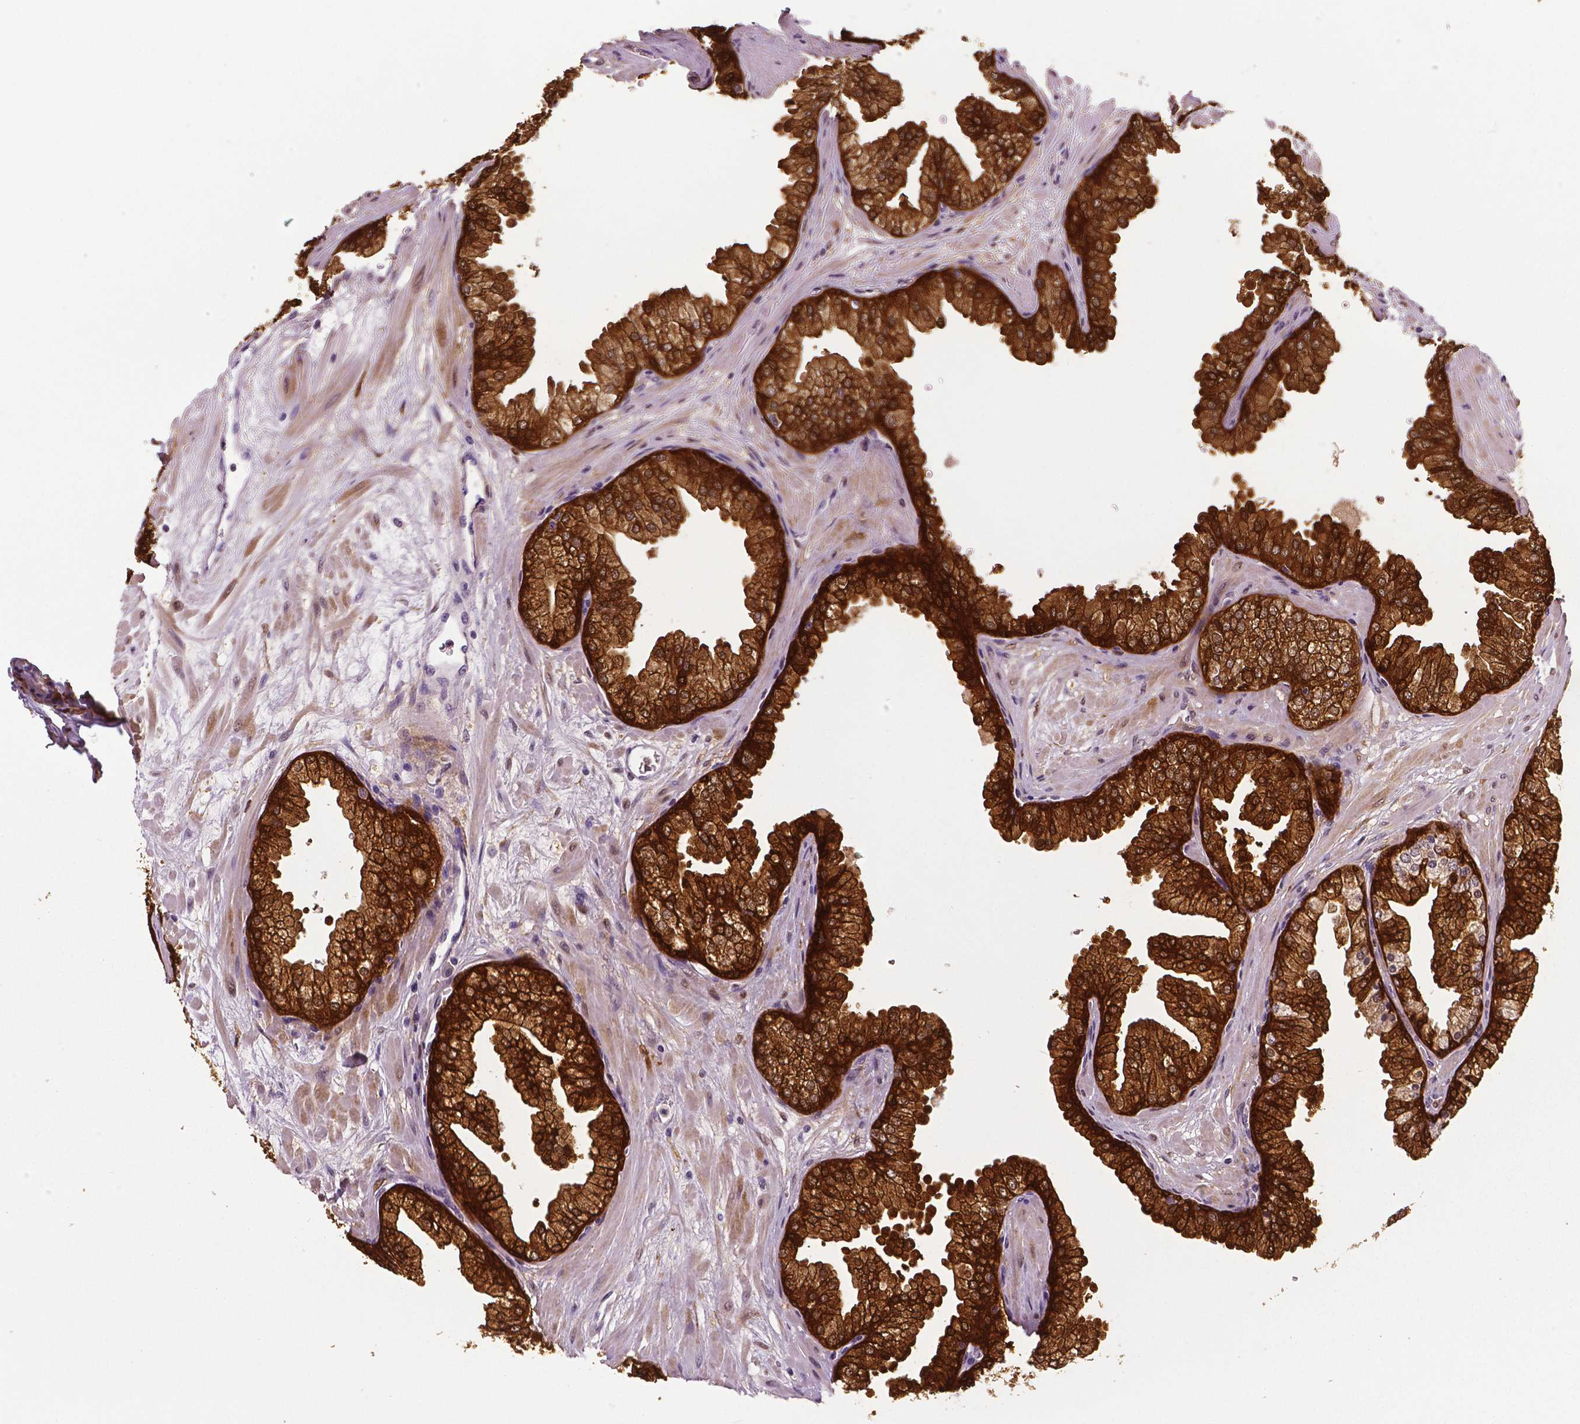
{"staining": {"intensity": "strong", "quantity": ">75%", "location": "cytoplasmic/membranous"}, "tissue": "prostate", "cell_type": "Glandular cells", "image_type": "normal", "snomed": [{"axis": "morphology", "description": "Normal tissue, NOS"}, {"axis": "topography", "description": "Prostate"}, {"axis": "topography", "description": "Peripheral nerve tissue"}], "caption": "Glandular cells exhibit high levels of strong cytoplasmic/membranous positivity in approximately >75% of cells in benign human prostate.", "gene": "PHGDH", "patient": {"sex": "male", "age": 61}}